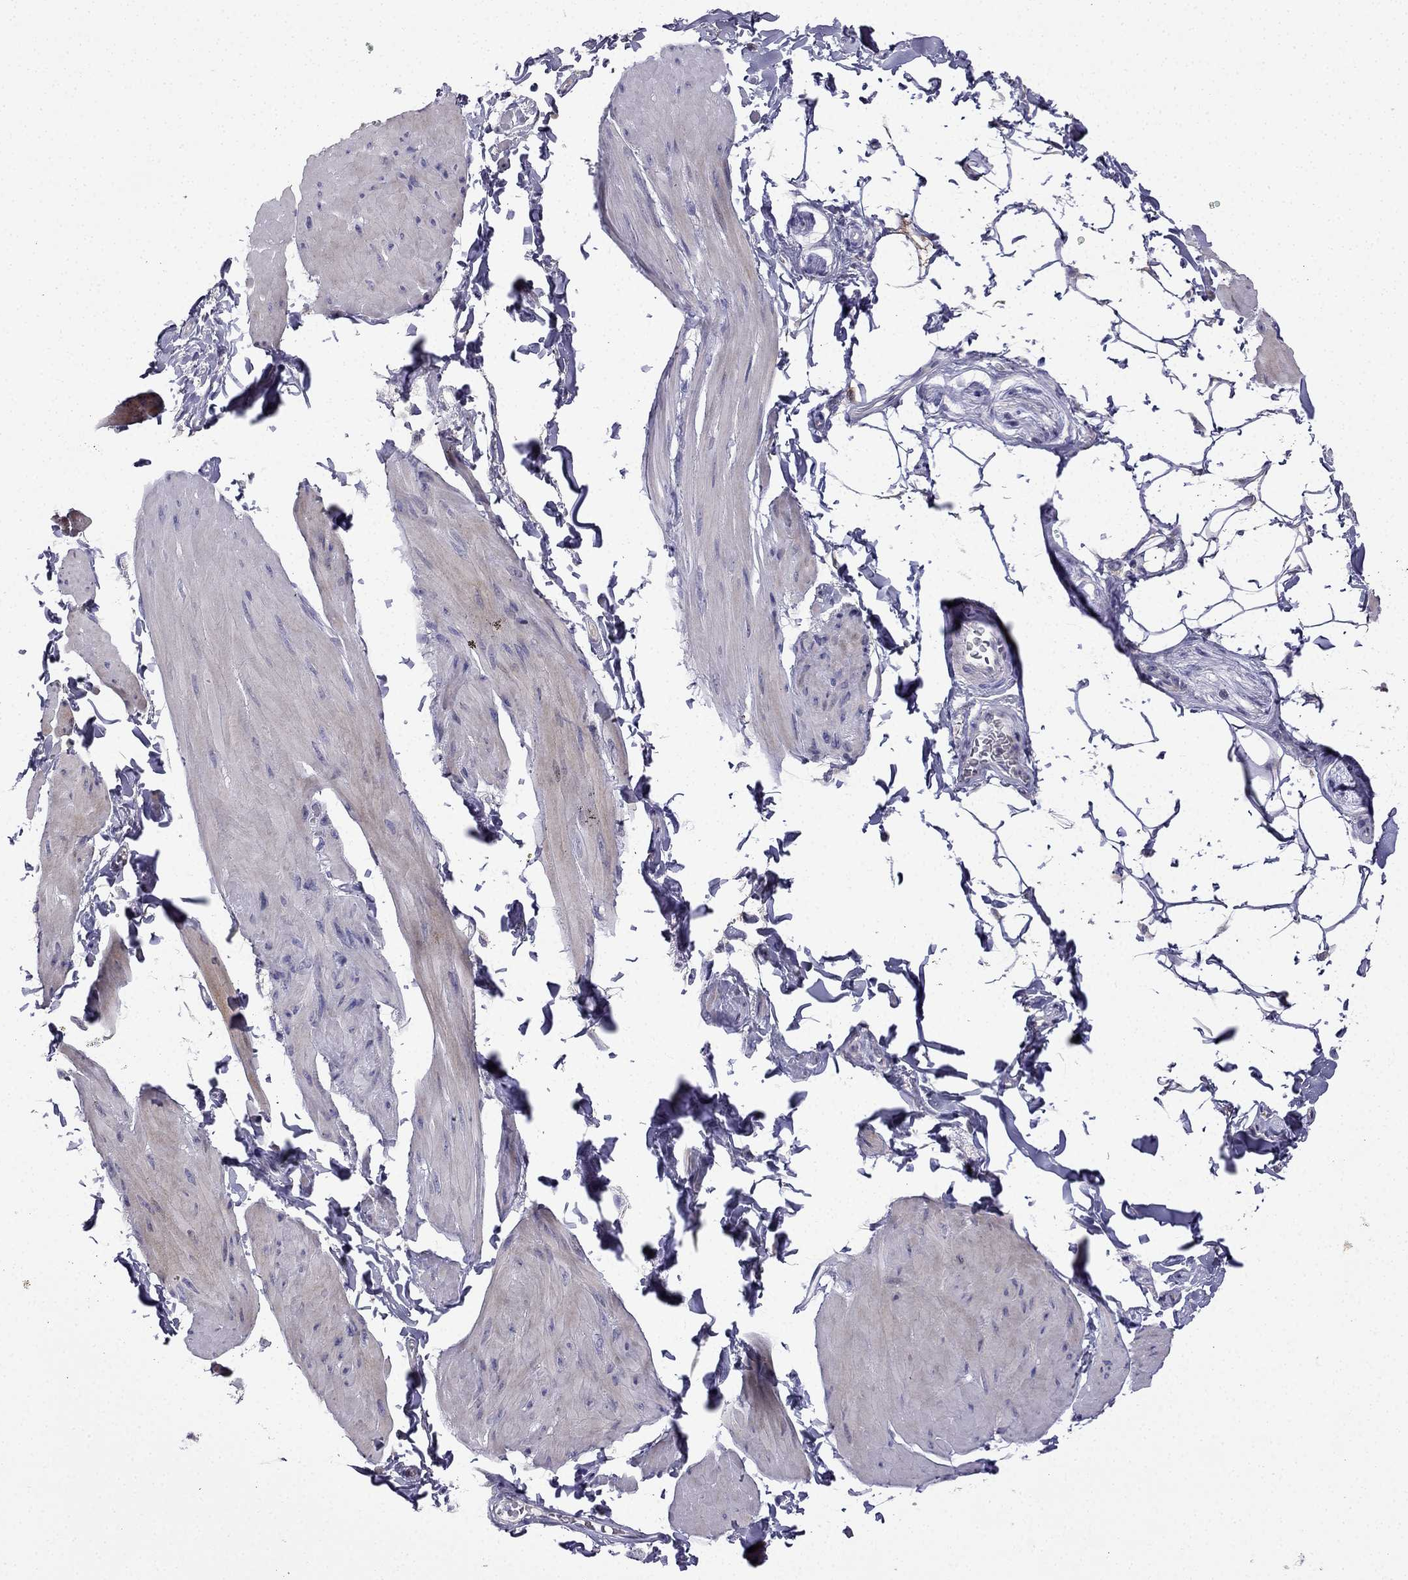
{"staining": {"intensity": "negative", "quantity": "none", "location": "none"}, "tissue": "smooth muscle", "cell_type": "Smooth muscle cells", "image_type": "normal", "snomed": [{"axis": "morphology", "description": "Normal tissue, NOS"}, {"axis": "topography", "description": "Adipose tissue"}, {"axis": "topography", "description": "Smooth muscle"}, {"axis": "topography", "description": "Peripheral nerve tissue"}], "caption": "A high-resolution micrograph shows immunohistochemistry staining of unremarkable smooth muscle, which reveals no significant staining in smooth muscle cells. (Stains: DAB (3,3'-diaminobenzidine) IHC with hematoxylin counter stain, Microscopy: brightfield microscopy at high magnification).", "gene": "UHRF1", "patient": {"sex": "male", "age": 83}}